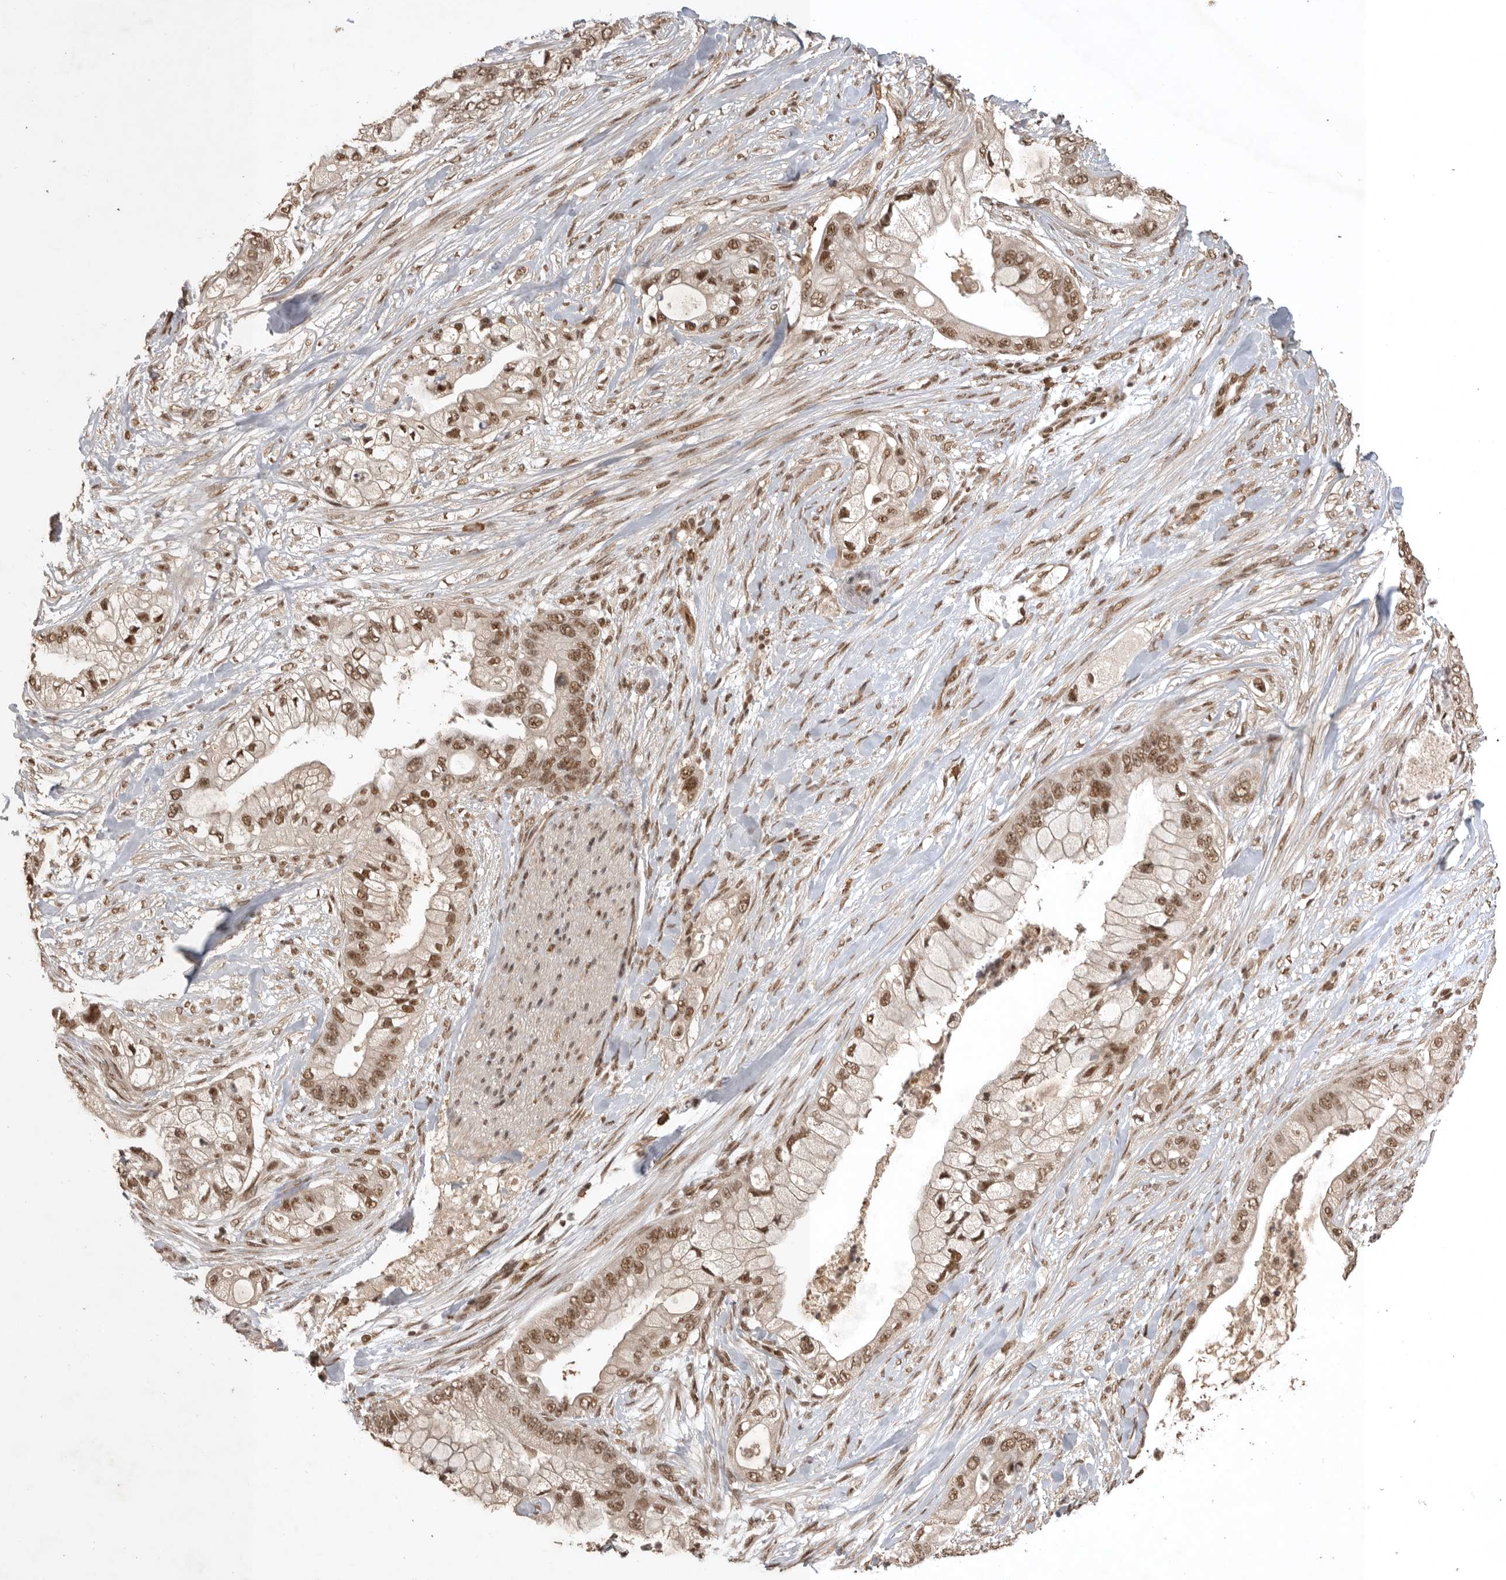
{"staining": {"intensity": "moderate", "quantity": ">75%", "location": "nuclear"}, "tissue": "pancreatic cancer", "cell_type": "Tumor cells", "image_type": "cancer", "snomed": [{"axis": "morphology", "description": "Adenocarcinoma, NOS"}, {"axis": "topography", "description": "Pancreas"}], "caption": "Pancreatic cancer (adenocarcinoma) stained with a protein marker demonstrates moderate staining in tumor cells.", "gene": "CBLL1", "patient": {"sex": "male", "age": 53}}